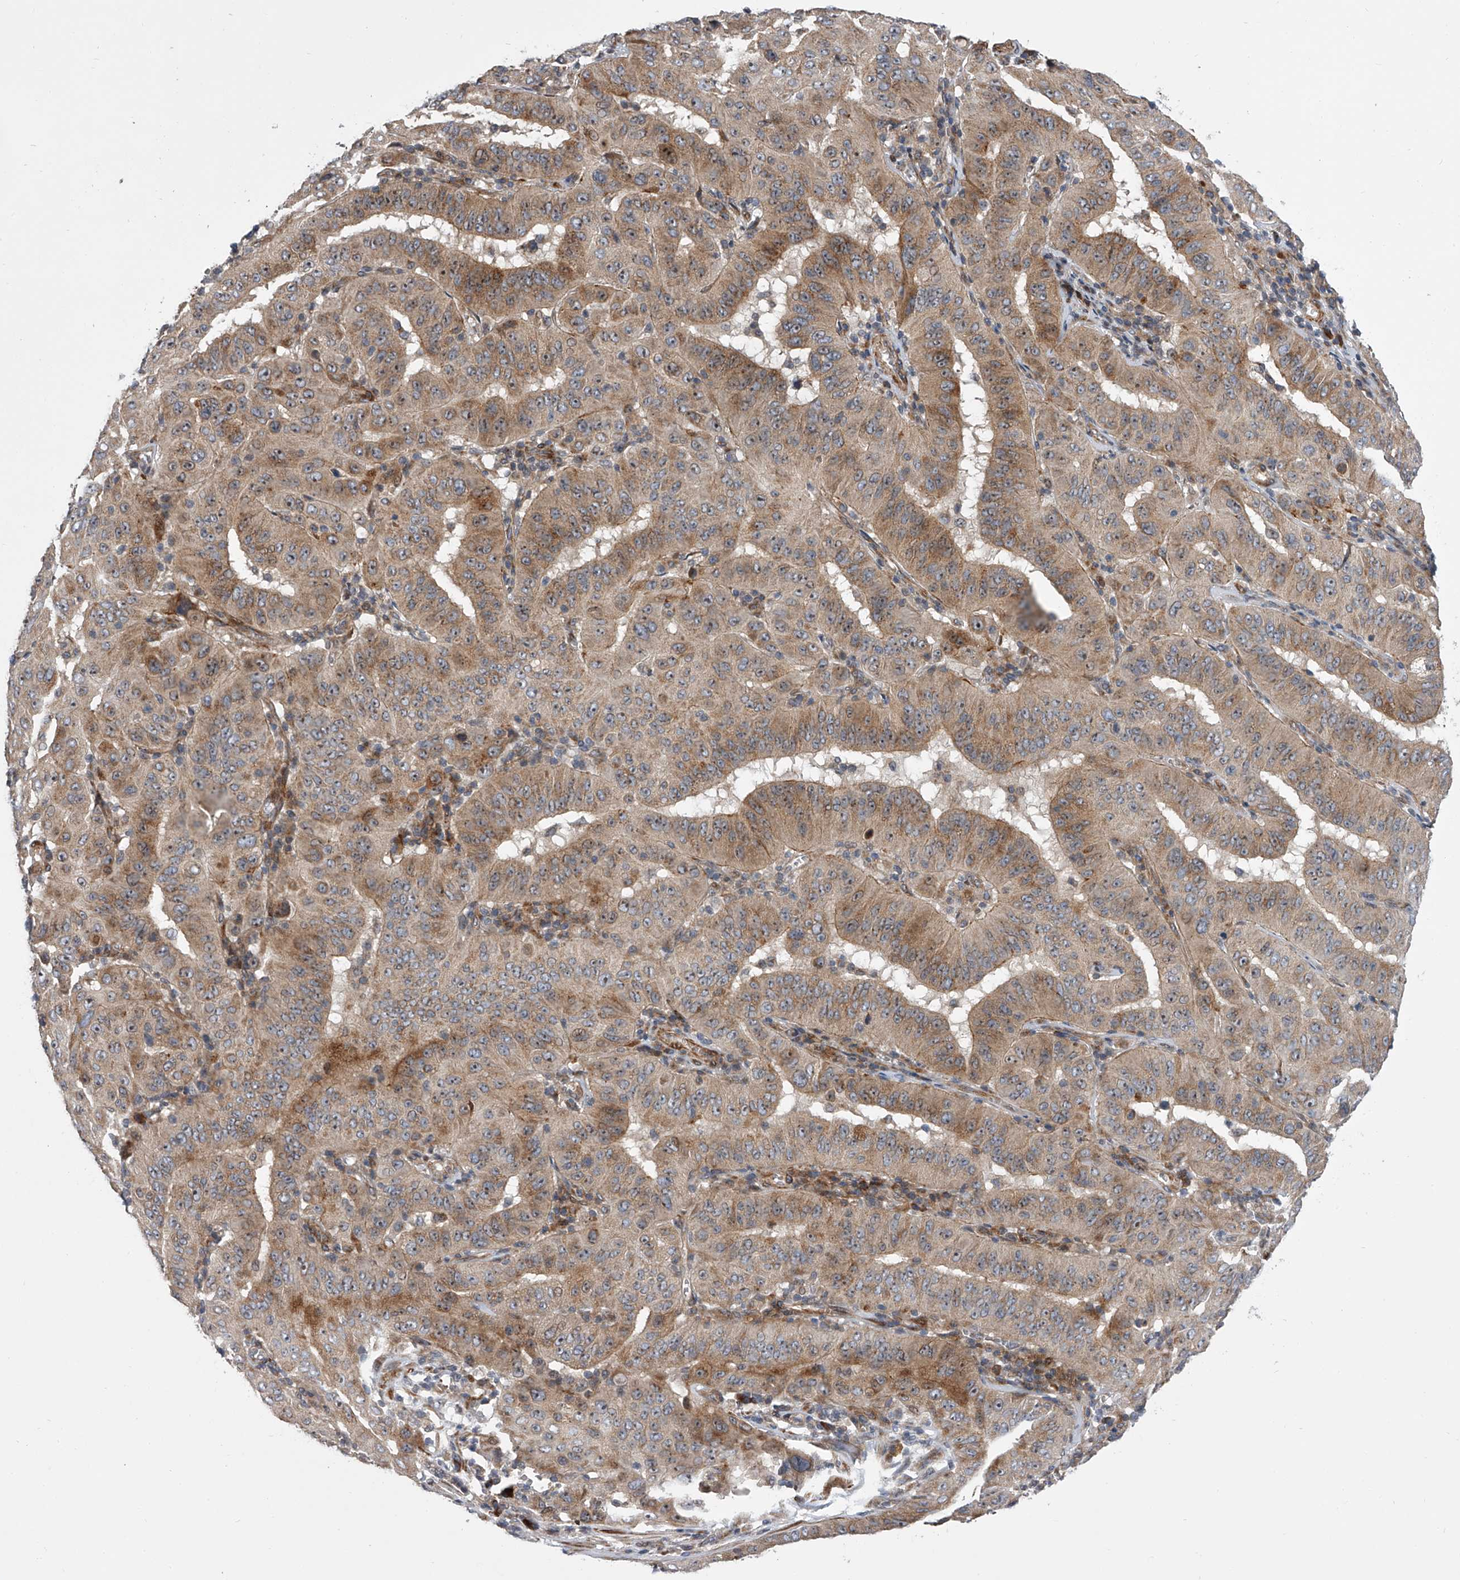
{"staining": {"intensity": "moderate", "quantity": ">75%", "location": "cytoplasmic/membranous"}, "tissue": "pancreatic cancer", "cell_type": "Tumor cells", "image_type": "cancer", "snomed": [{"axis": "morphology", "description": "Adenocarcinoma, NOS"}, {"axis": "topography", "description": "Pancreas"}], "caption": "Pancreatic cancer tissue shows moderate cytoplasmic/membranous staining in about >75% of tumor cells, visualized by immunohistochemistry.", "gene": "DLGAP2", "patient": {"sex": "male", "age": 63}}